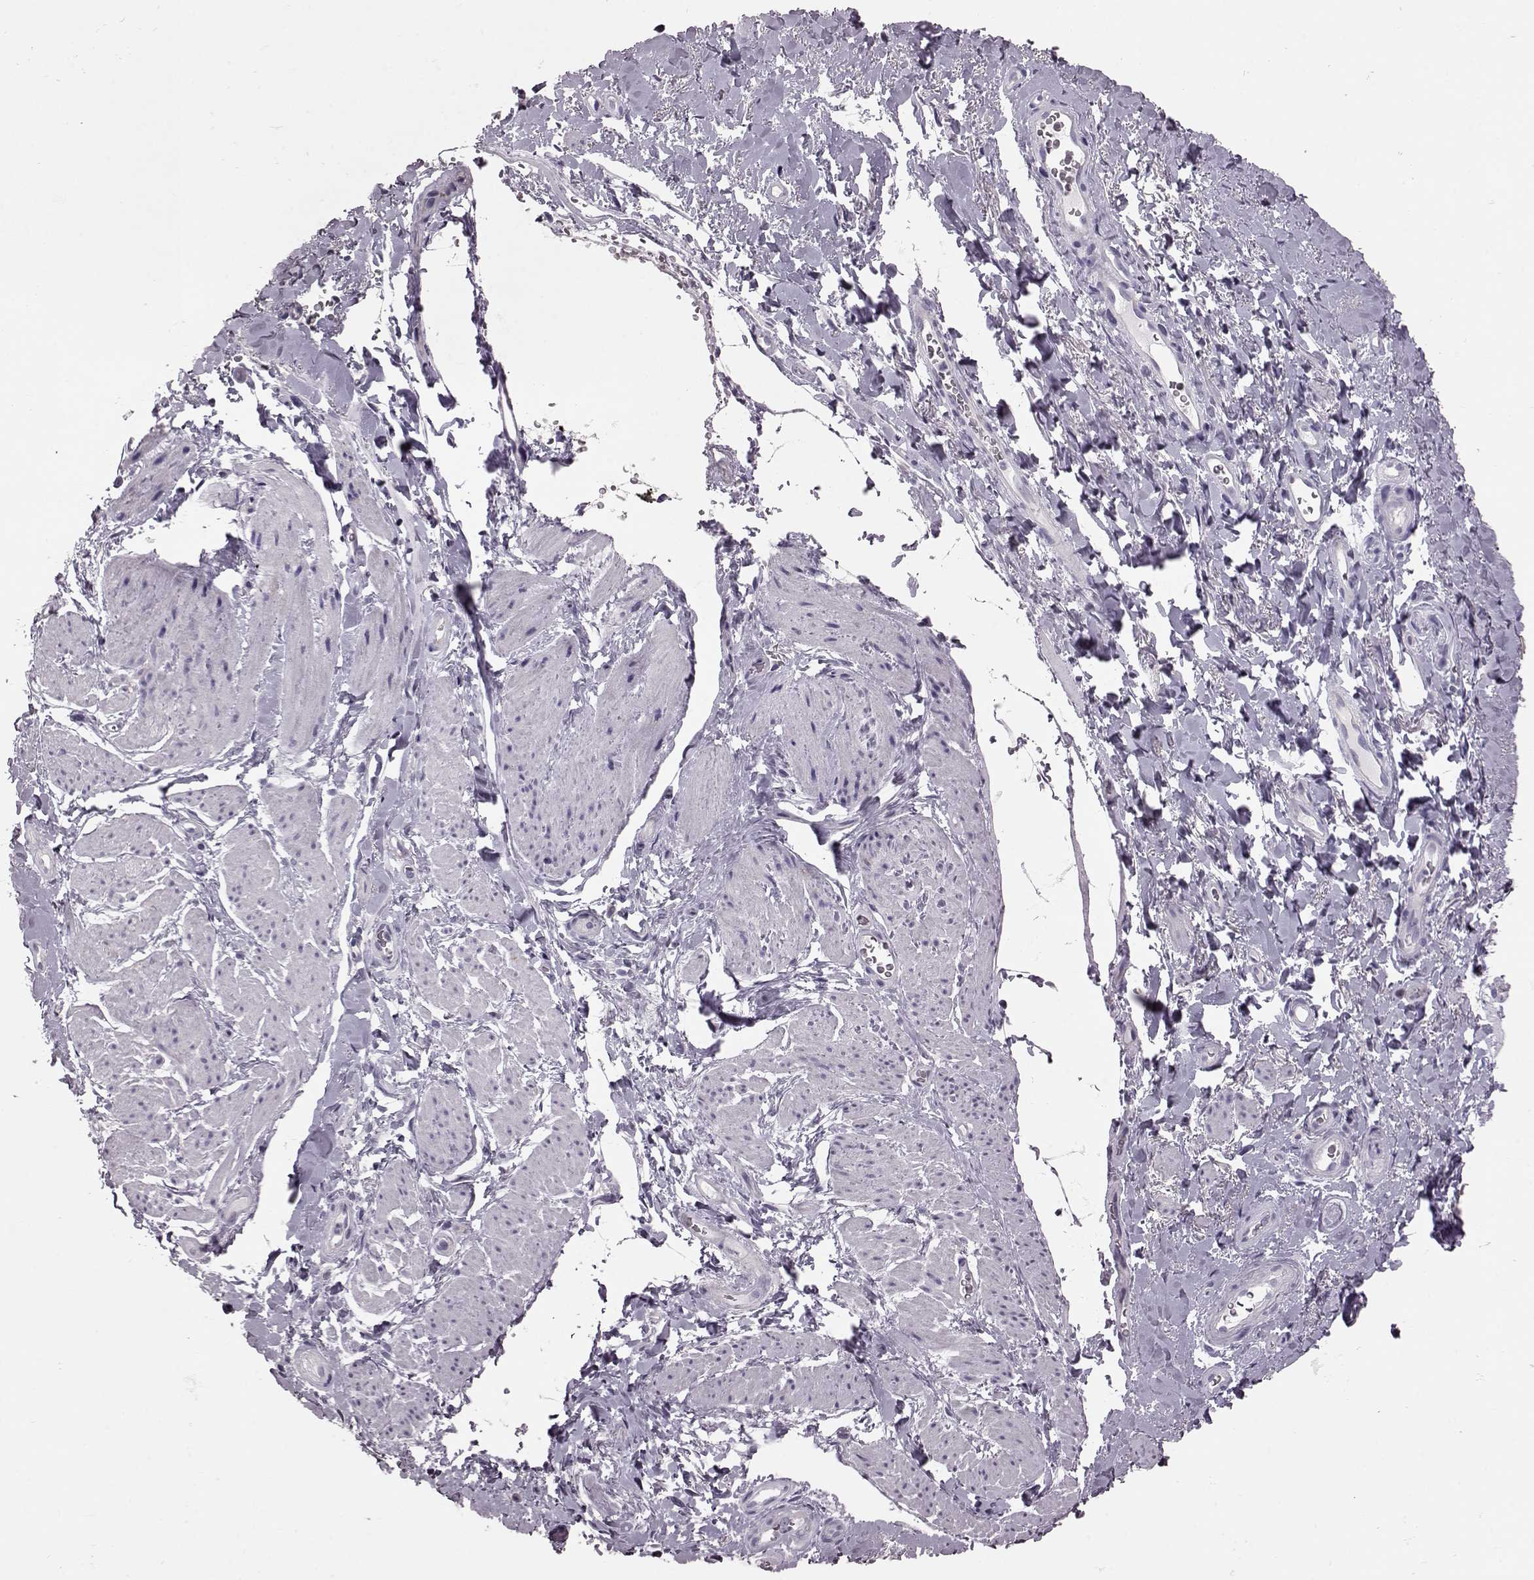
{"staining": {"intensity": "negative", "quantity": "none", "location": "none"}, "tissue": "adipose tissue", "cell_type": "Adipocytes", "image_type": "normal", "snomed": [{"axis": "morphology", "description": "Normal tissue, NOS"}, {"axis": "topography", "description": "Anal"}, {"axis": "topography", "description": "Peripheral nerve tissue"}], "caption": "Adipose tissue stained for a protein using immunohistochemistry shows no positivity adipocytes.", "gene": "RIMS2", "patient": {"sex": "male", "age": 53}}